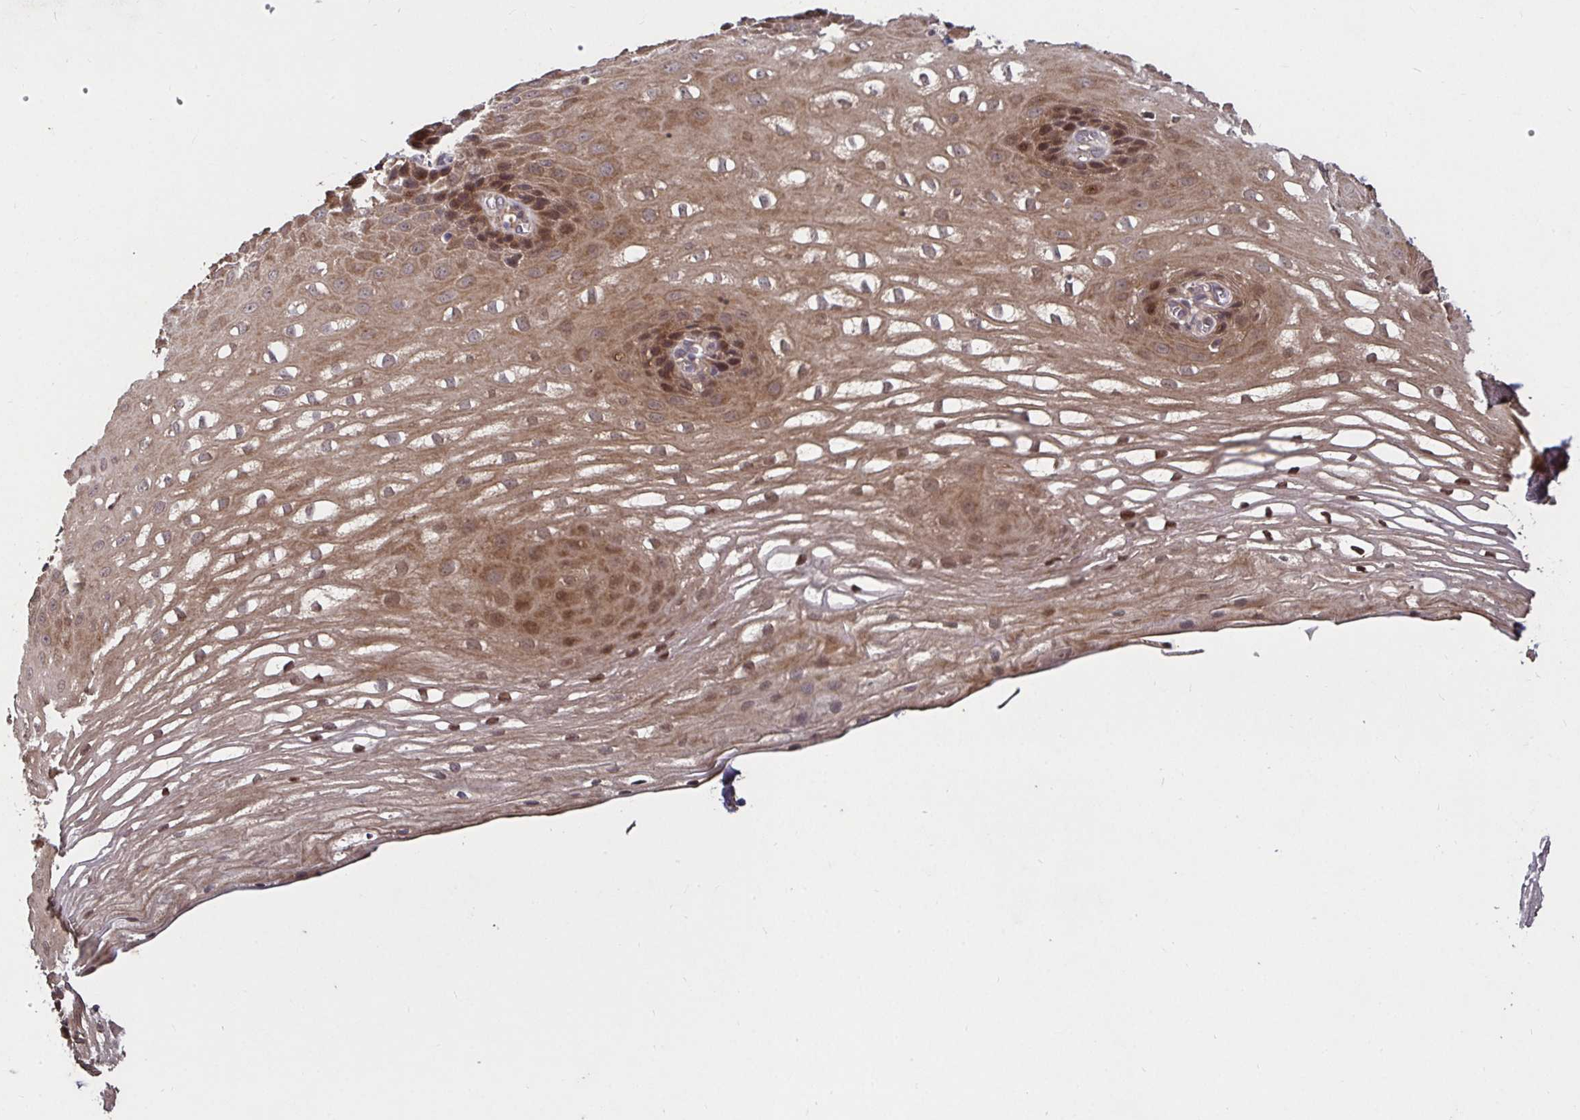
{"staining": {"intensity": "moderate", "quantity": "25%-75%", "location": "cytoplasmic/membranous,nuclear"}, "tissue": "esophagus", "cell_type": "Squamous epithelial cells", "image_type": "normal", "snomed": [{"axis": "morphology", "description": "Normal tissue, NOS"}, {"axis": "topography", "description": "Esophagus"}], "caption": "The immunohistochemical stain labels moderate cytoplasmic/membranous,nuclear expression in squamous epithelial cells of normal esophagus.", "gene": "SMYD3", "patient": {"sex": "male", "age": 62}}